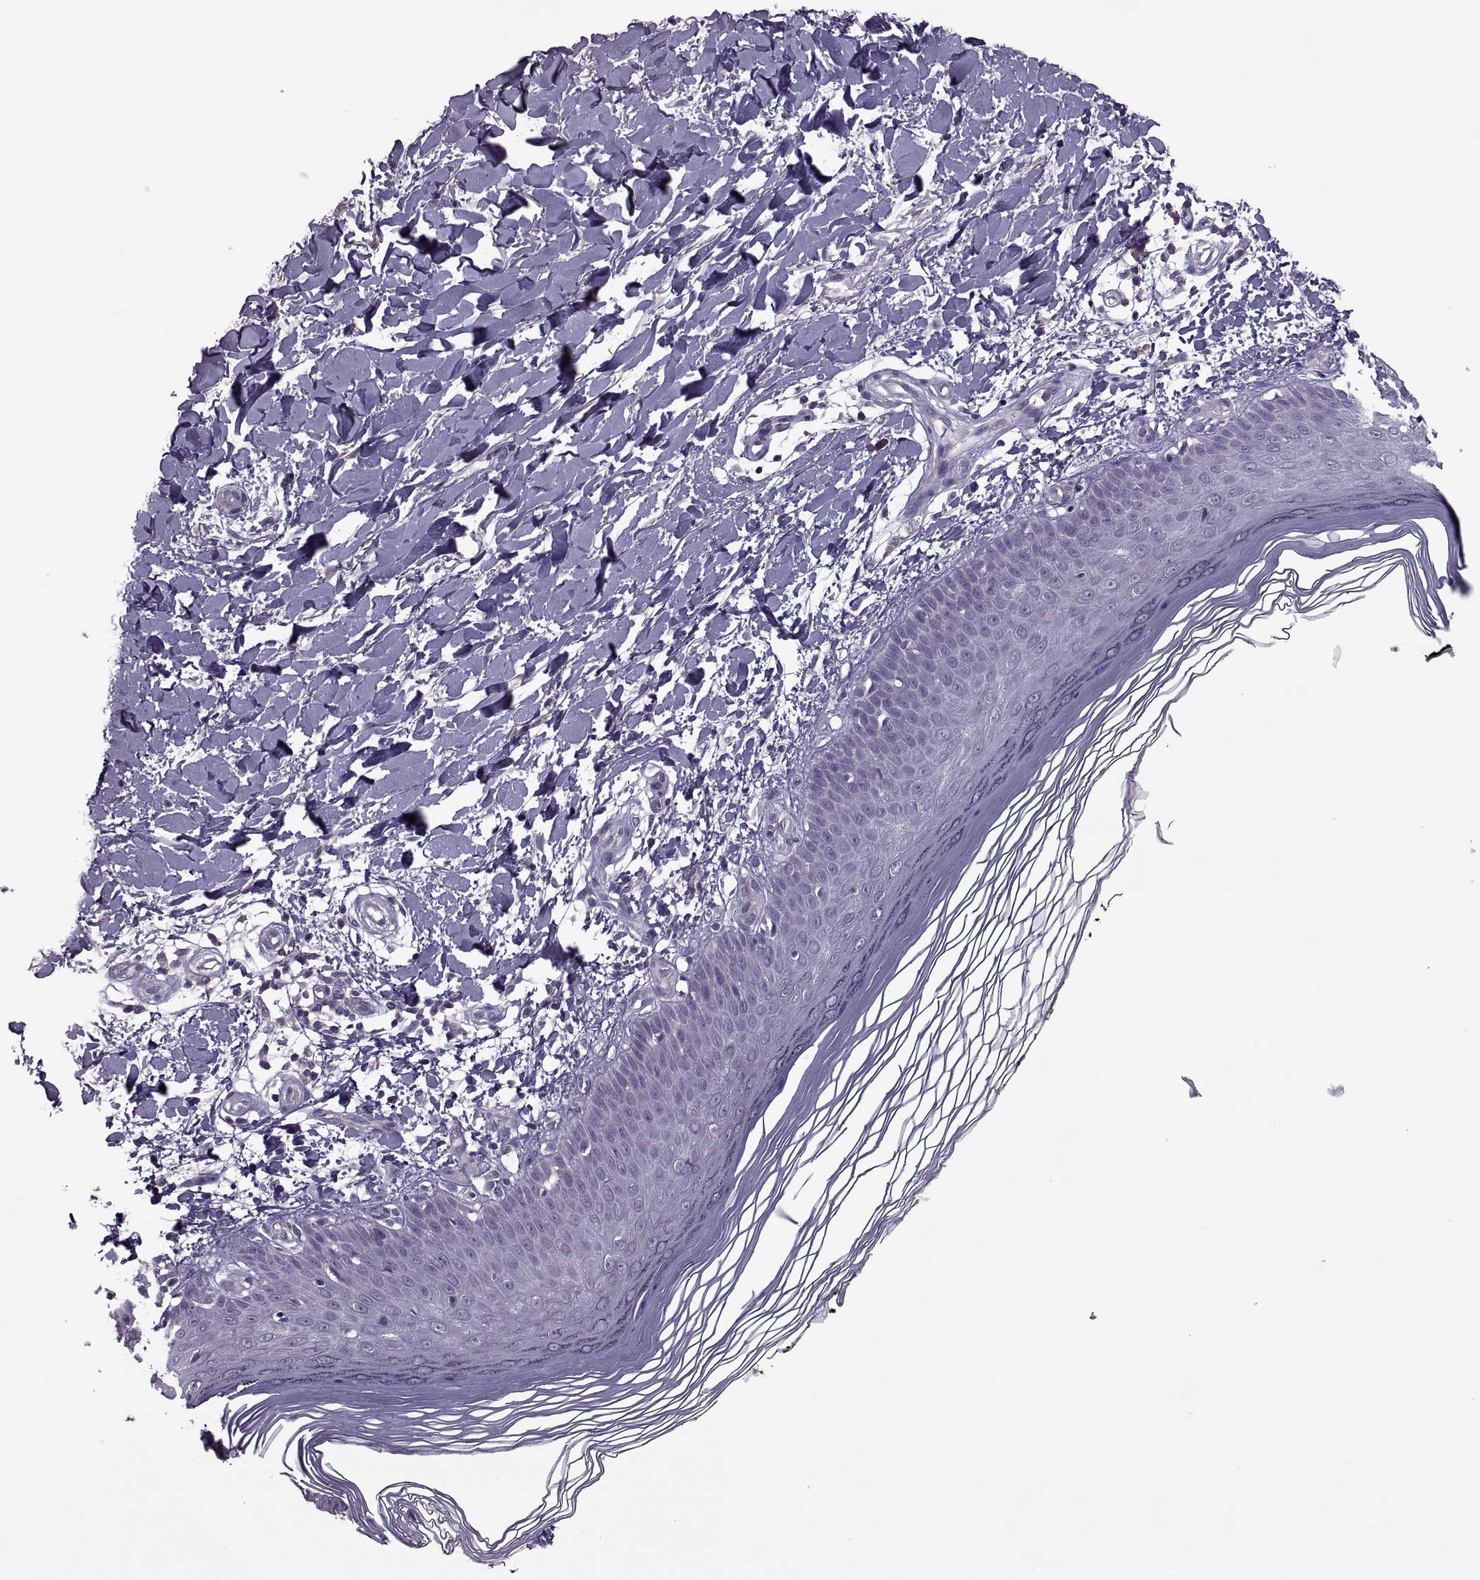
{"staining": {"intensity": "negative", "quantity": "none", "location": "none"}, "tissue": "skin", "cell_type": "Fibroblasts", "image_type": "normal", "snomed": [{"axis": "morphology", "description": "Normal tissue, NOS"}, {"axis": "topography", "description": "Skin"}], "caption": "This is an immunohistochemistry (IHC) image of unremarkable skin. There is no staining in fibroblasts.", "gene": "PABPC1", "patient": {"sex": "female", "age": 62}}